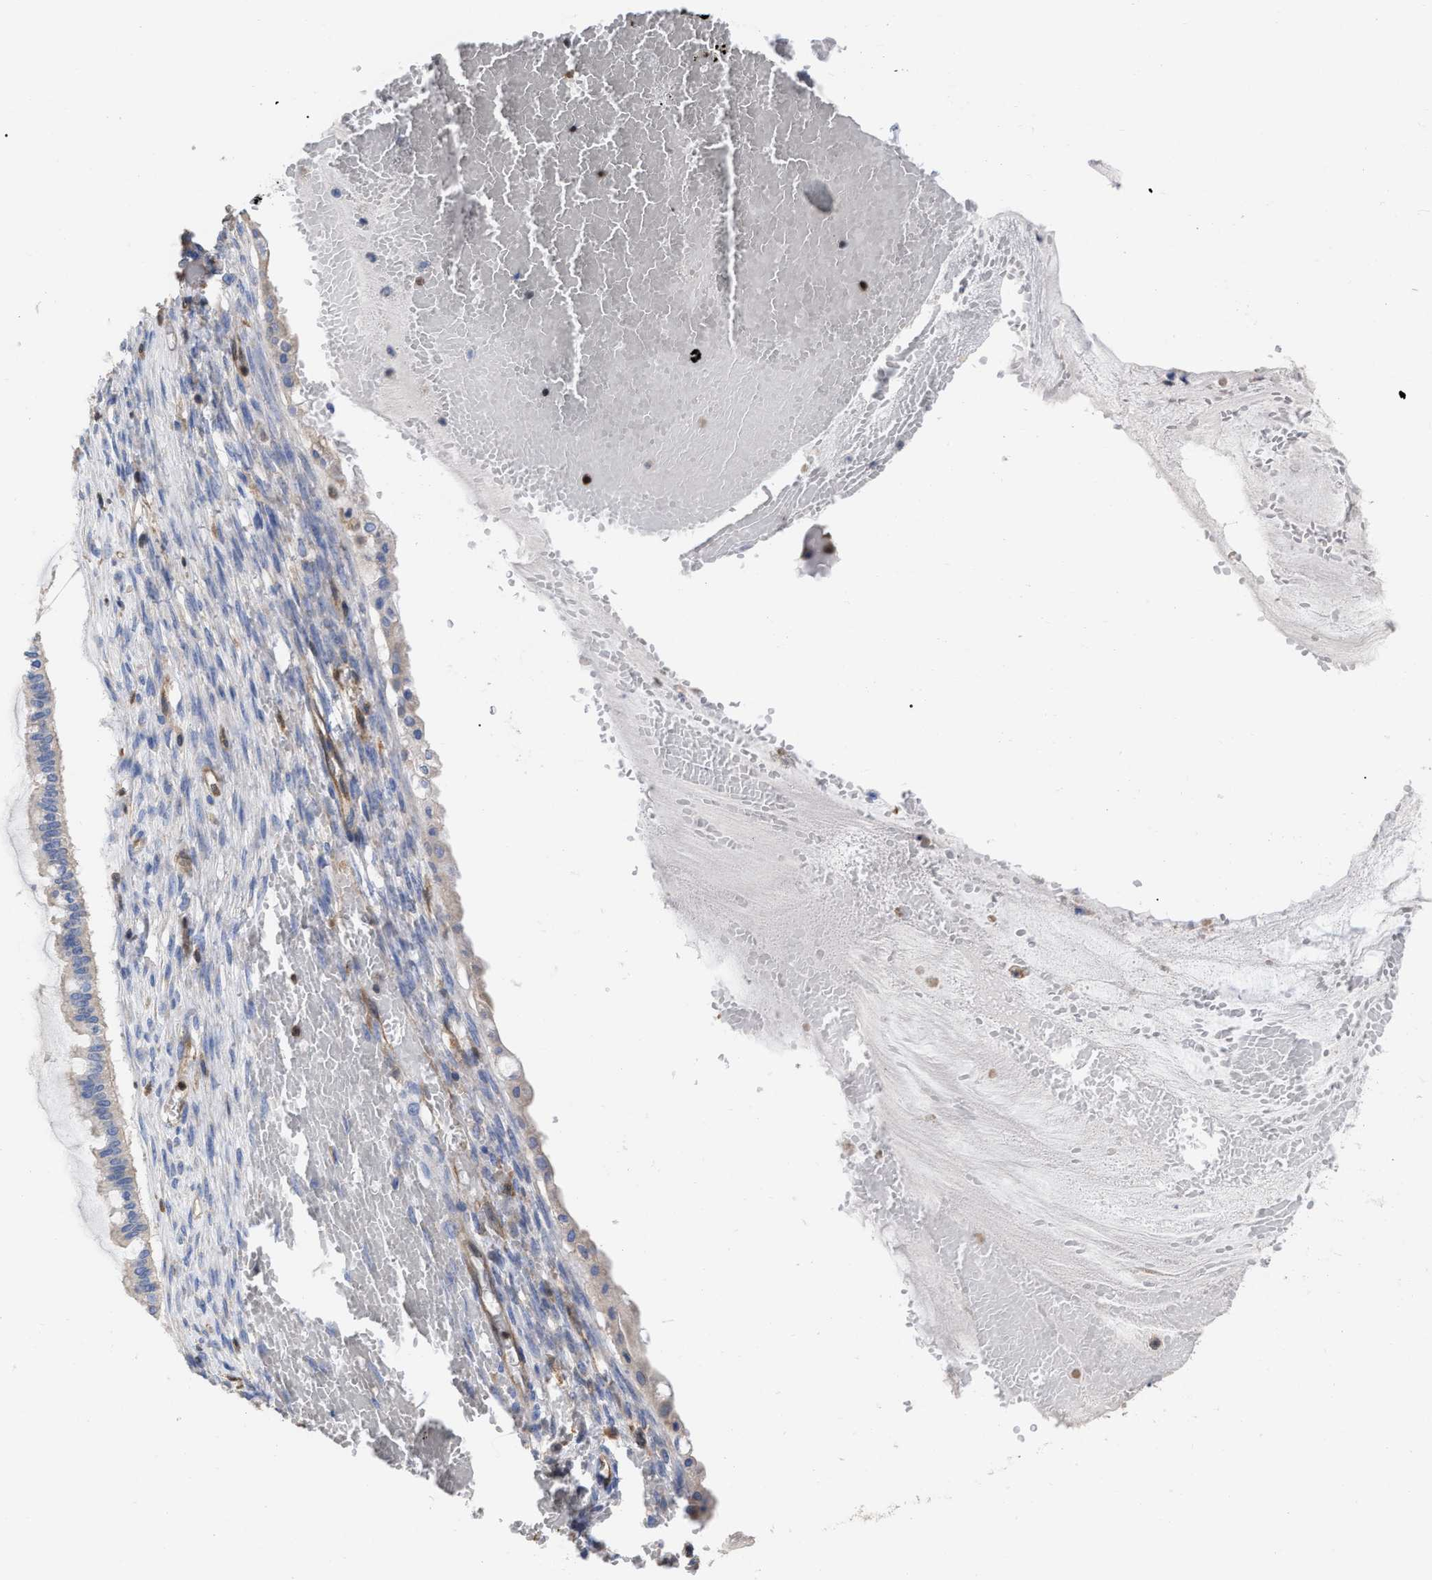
{"staining": {"intensity": "negative", "quantity": "none", "location": "none"}, "tissue": "ovarian cancer", "cell_type": "Tumor cells", "image_type": "cancer", "snomed": [{"axis": "morphology", "description": "Cystadenocarcinoma, mucinous, NOS"}, {"axis": "topography", "description": "Ovary"}], "caption": "A histopathology image of human ovarian mucinous cystadenocarcinoma is negative for staining in tumor cells.", "gene": "GIMAP4", "patient": {"sex": "female", "age": 73}}